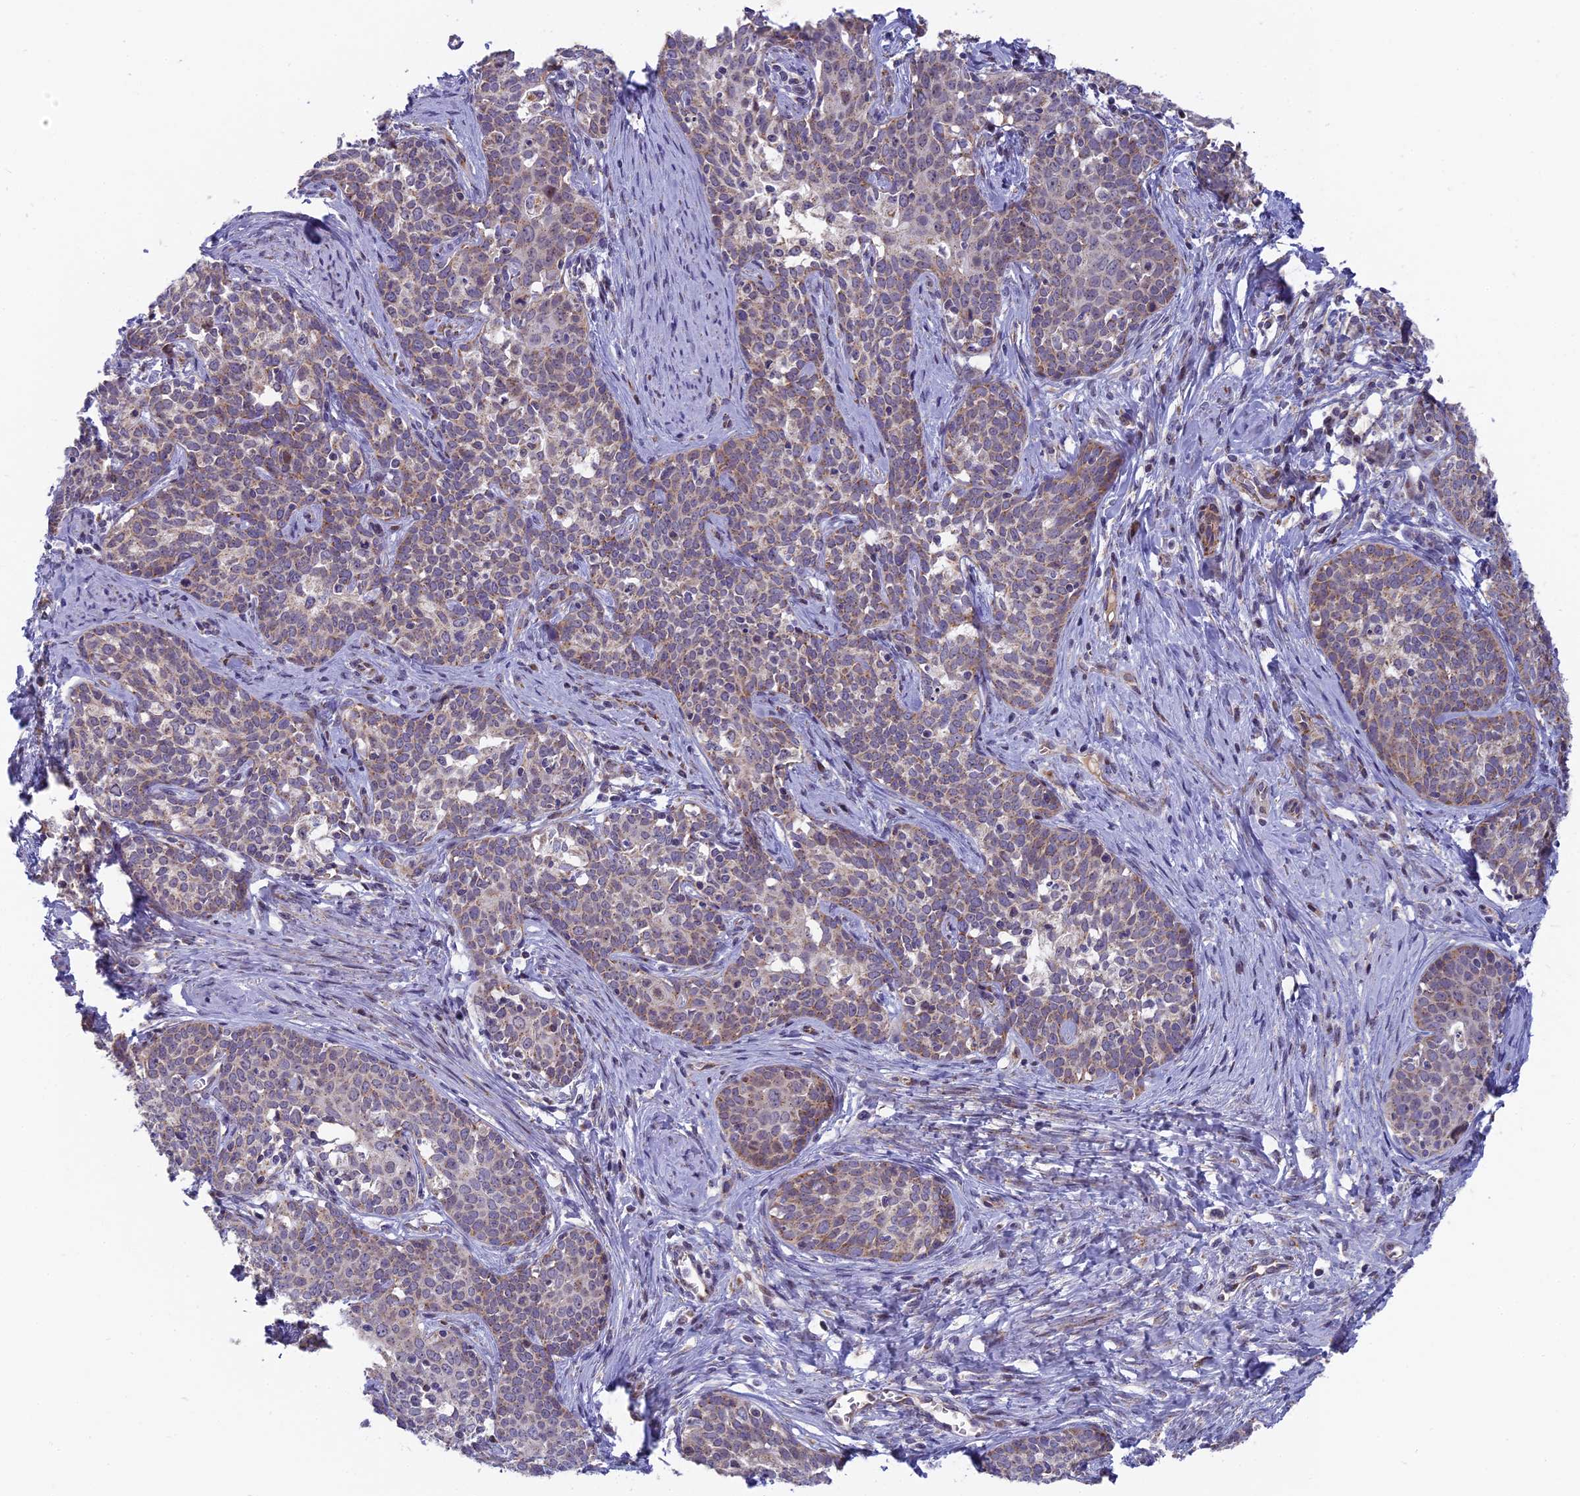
{"staining": {"intensity": "weak", "quantity": "25%-75%", "location": "cytoplasmic/membranous"}, "tissue": "cervical cancer", "cell_type": "Tumor cells", "image_type": "cancer", "snomed": [{"axis": "morphology", "description": "Squamous cell carcinoma, NOS"}, {"axis": "topography", "description": "Cervix"}], "caption": "Immunohistochemical staining of human cervical cancer (squamous cell carcinoma) reveals weak cytoplasmic/membranous protein expression in about 25%-75% of tumor cells.", "gene": "DTWD1", "patient": {"sex": "female", "age": 52}}